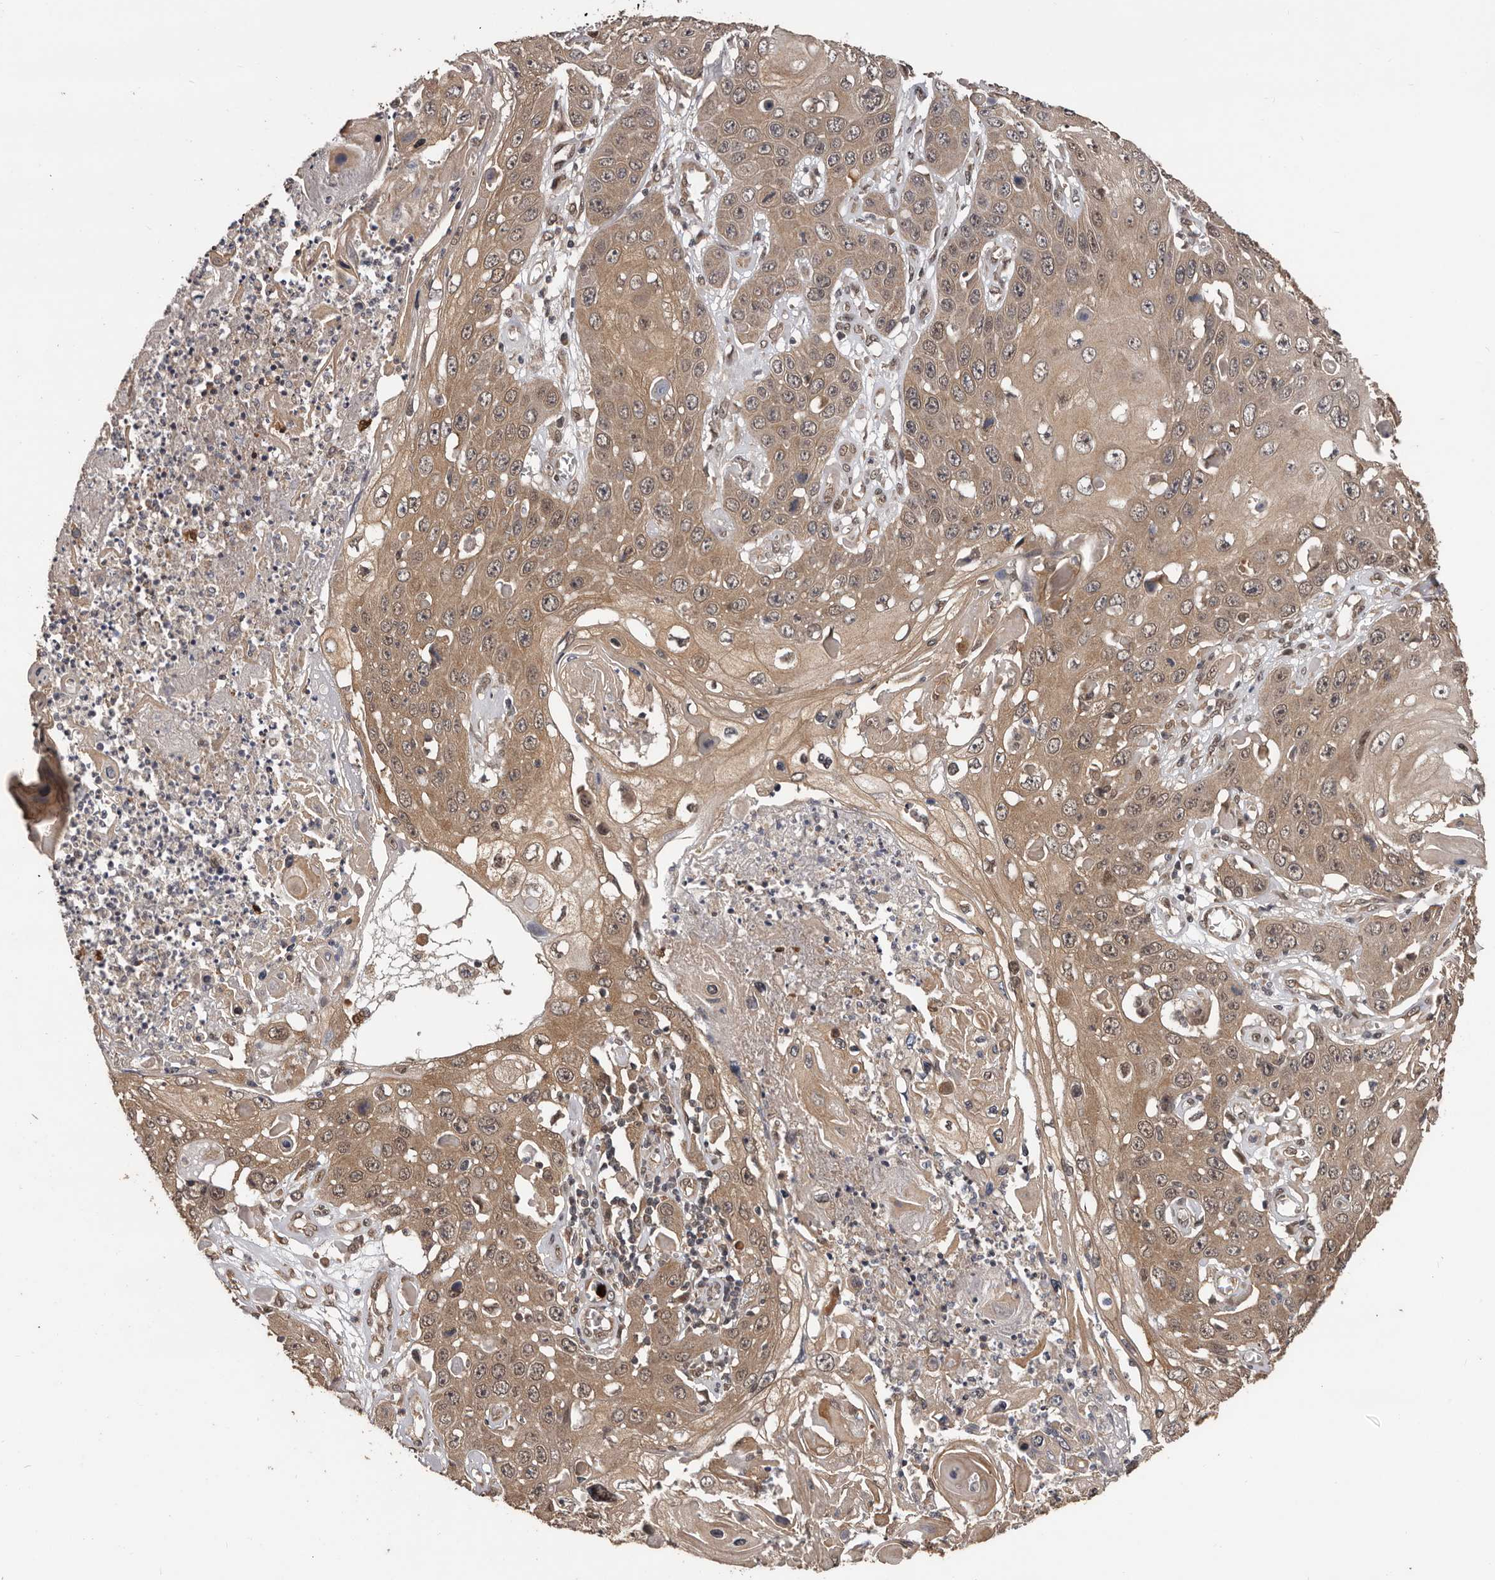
{"staining": {"intensity": "moderate", "quantity": ">75%", "location": "cytoplasmic/membranous,nuclear"}, "tissue": "skin cancer", "cell_type": "Tumor cells", "image_type": "cancer", "snomed": [{"axis": "morphology", "description": "Squamous cell carcinoma, NOS"}, {"axis": "topography", "description": "Skin"}], "caption": "Skin squamous cell carcinoma stained with a protein marker exhibits moderate staining in tumor cells.", "gene": "VPS37A", "patient": {"sex": "male", "age": 55}}